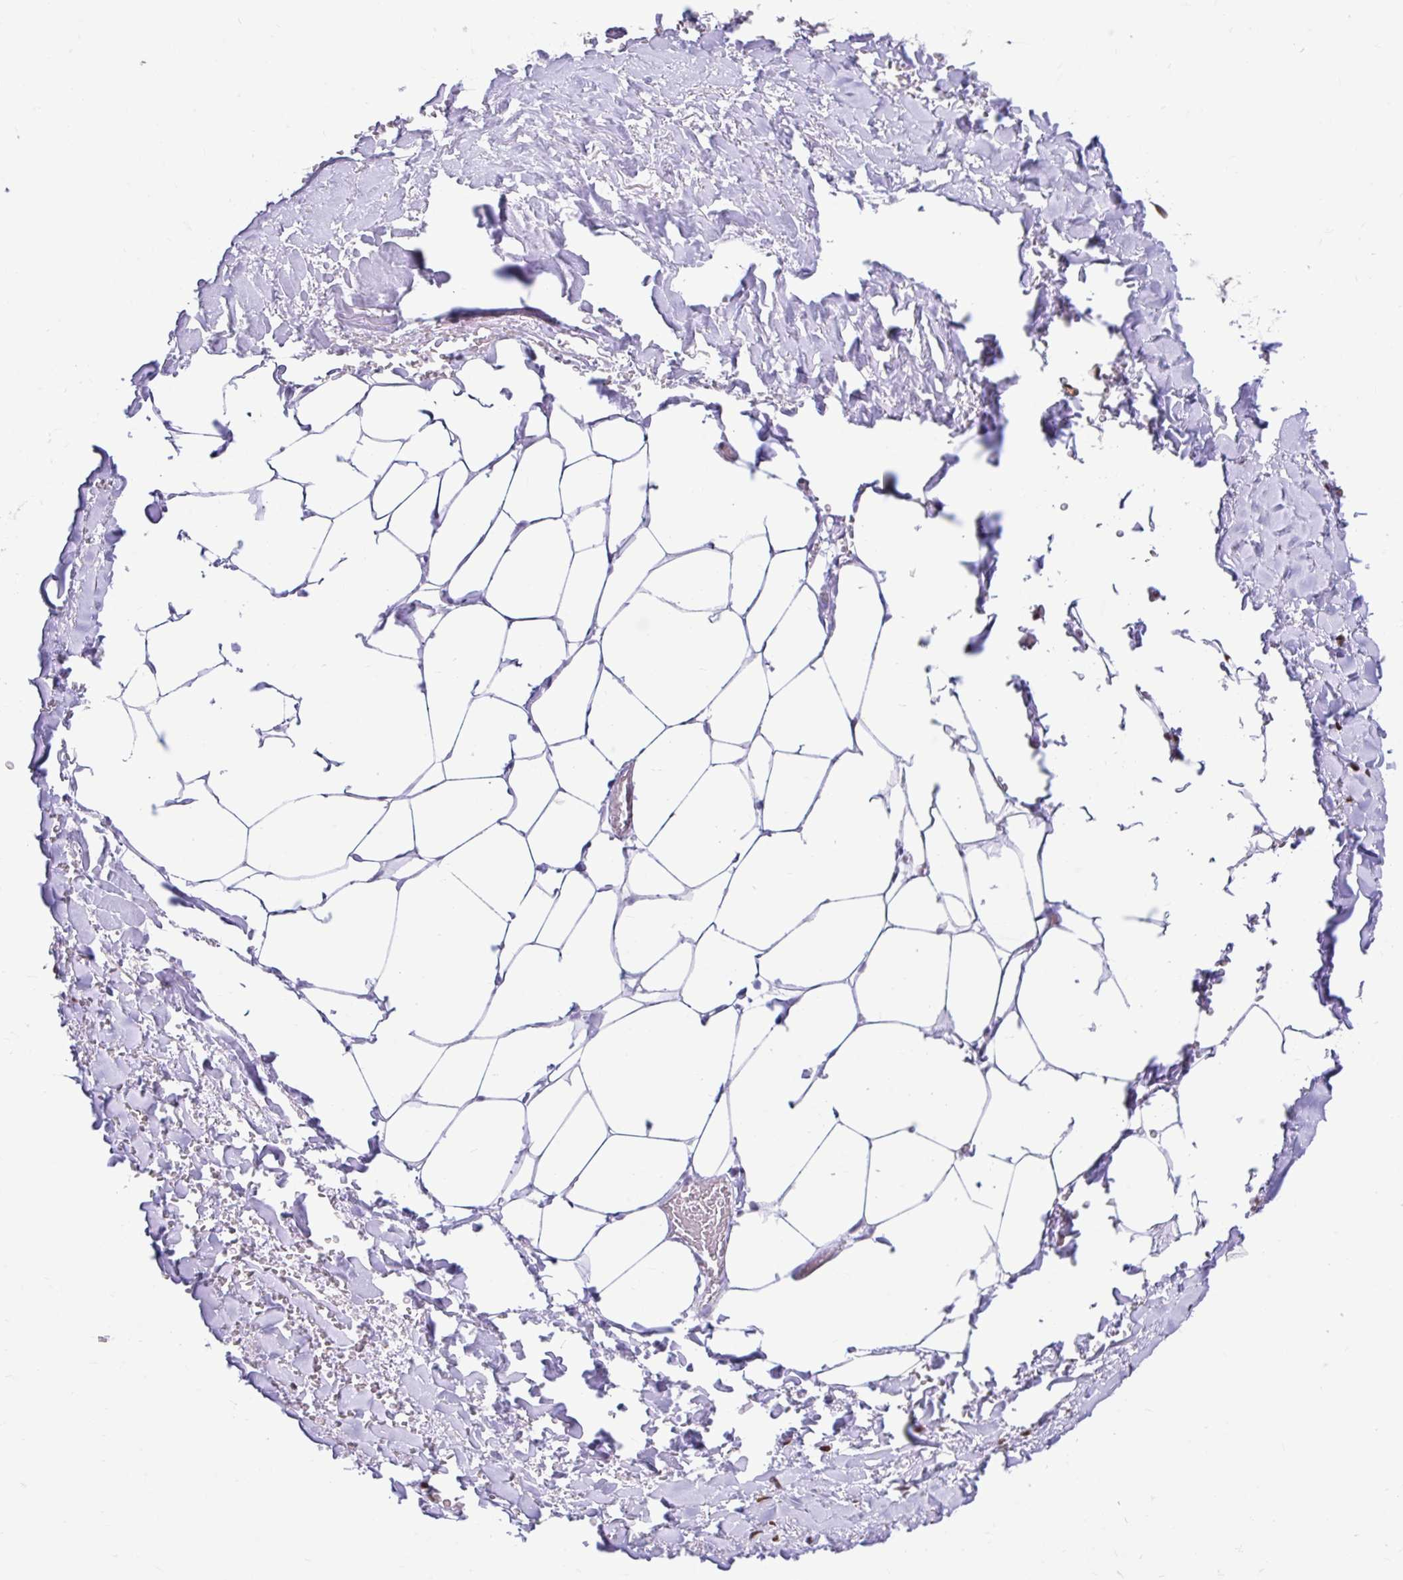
{"staining": {"intensity": "moderate", "quantity": "25%-75%", "location": "nuclear"}, "tissue": "adipose tissue", "cell_type": "Adipocytes", "image_type": "normal", "snomed": [{"axis": "morphology", "description": "Normal tissue, NOS"}, {"axis": "topography", "description": "Vagina"}, {"axis": "topography", "description": "Peripheral nerve tissue"}], "caption": "A high-resolution micrograph shows immunohistochemistry staining of unremarkable adipose tissue, which exhibits moderate nuclear staining in approximately 25%-75% of adipocytes.", "gene": "KHDRBS1", "patient": {"sex": "female", "age": 71}}